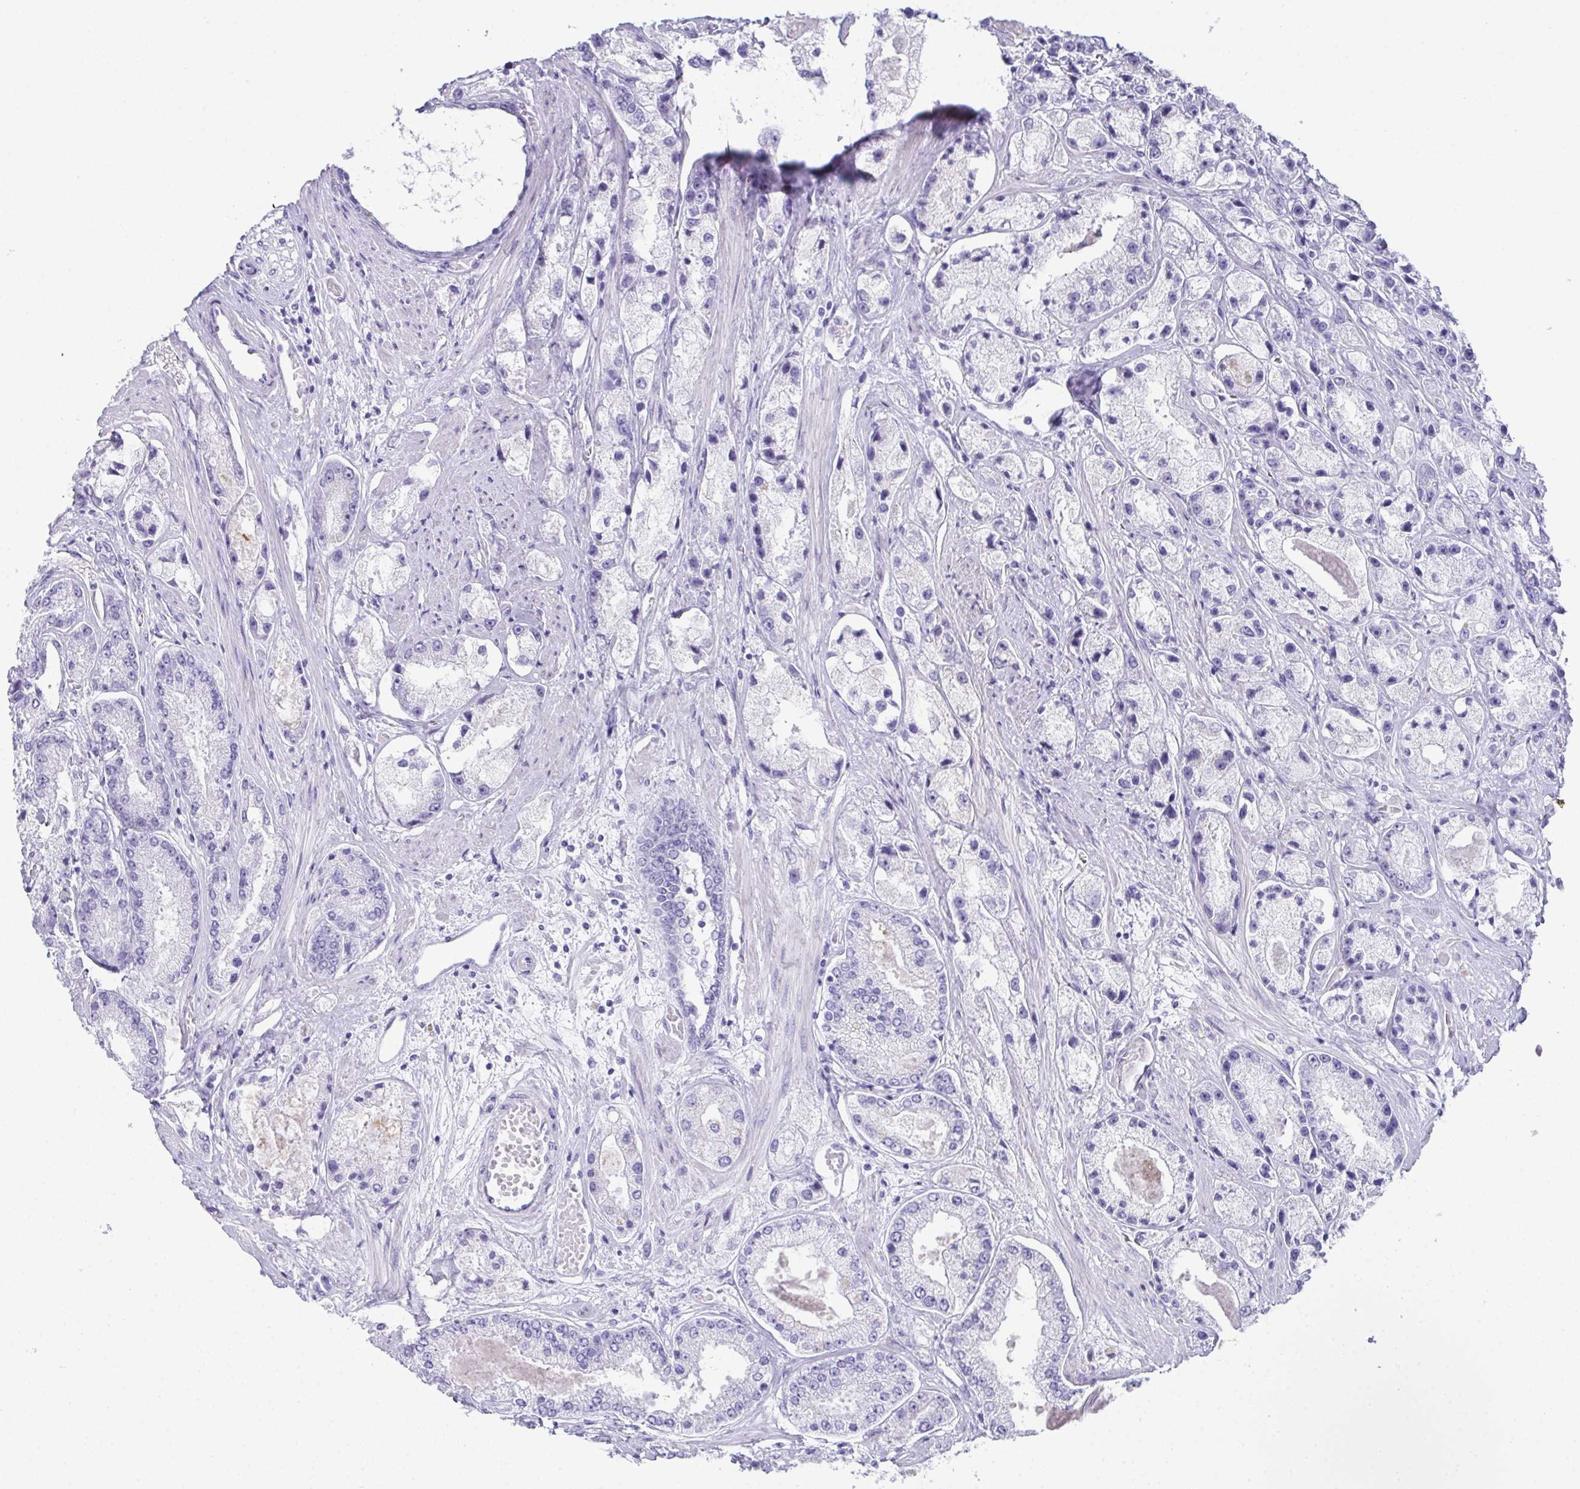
{"staining": {"intensity": "negative", "quantity": "none", "location": "none"}, "tissue": "prostate cancer", "cell_type": "Tumor cells", "image_type": "cancer", "snomed": [{"axis": "morphology", "description": "Adenocarcinoma, High grade"}, {"axis": "topography", "description": "Prostate"}], "caption": "Protein analysis of adenocarcinoma (high-grade) (prostate) exhibits no significant positivity in tumor cells.", "gene": "TEX19", "patient": {"sex": "male", "age": 67}}